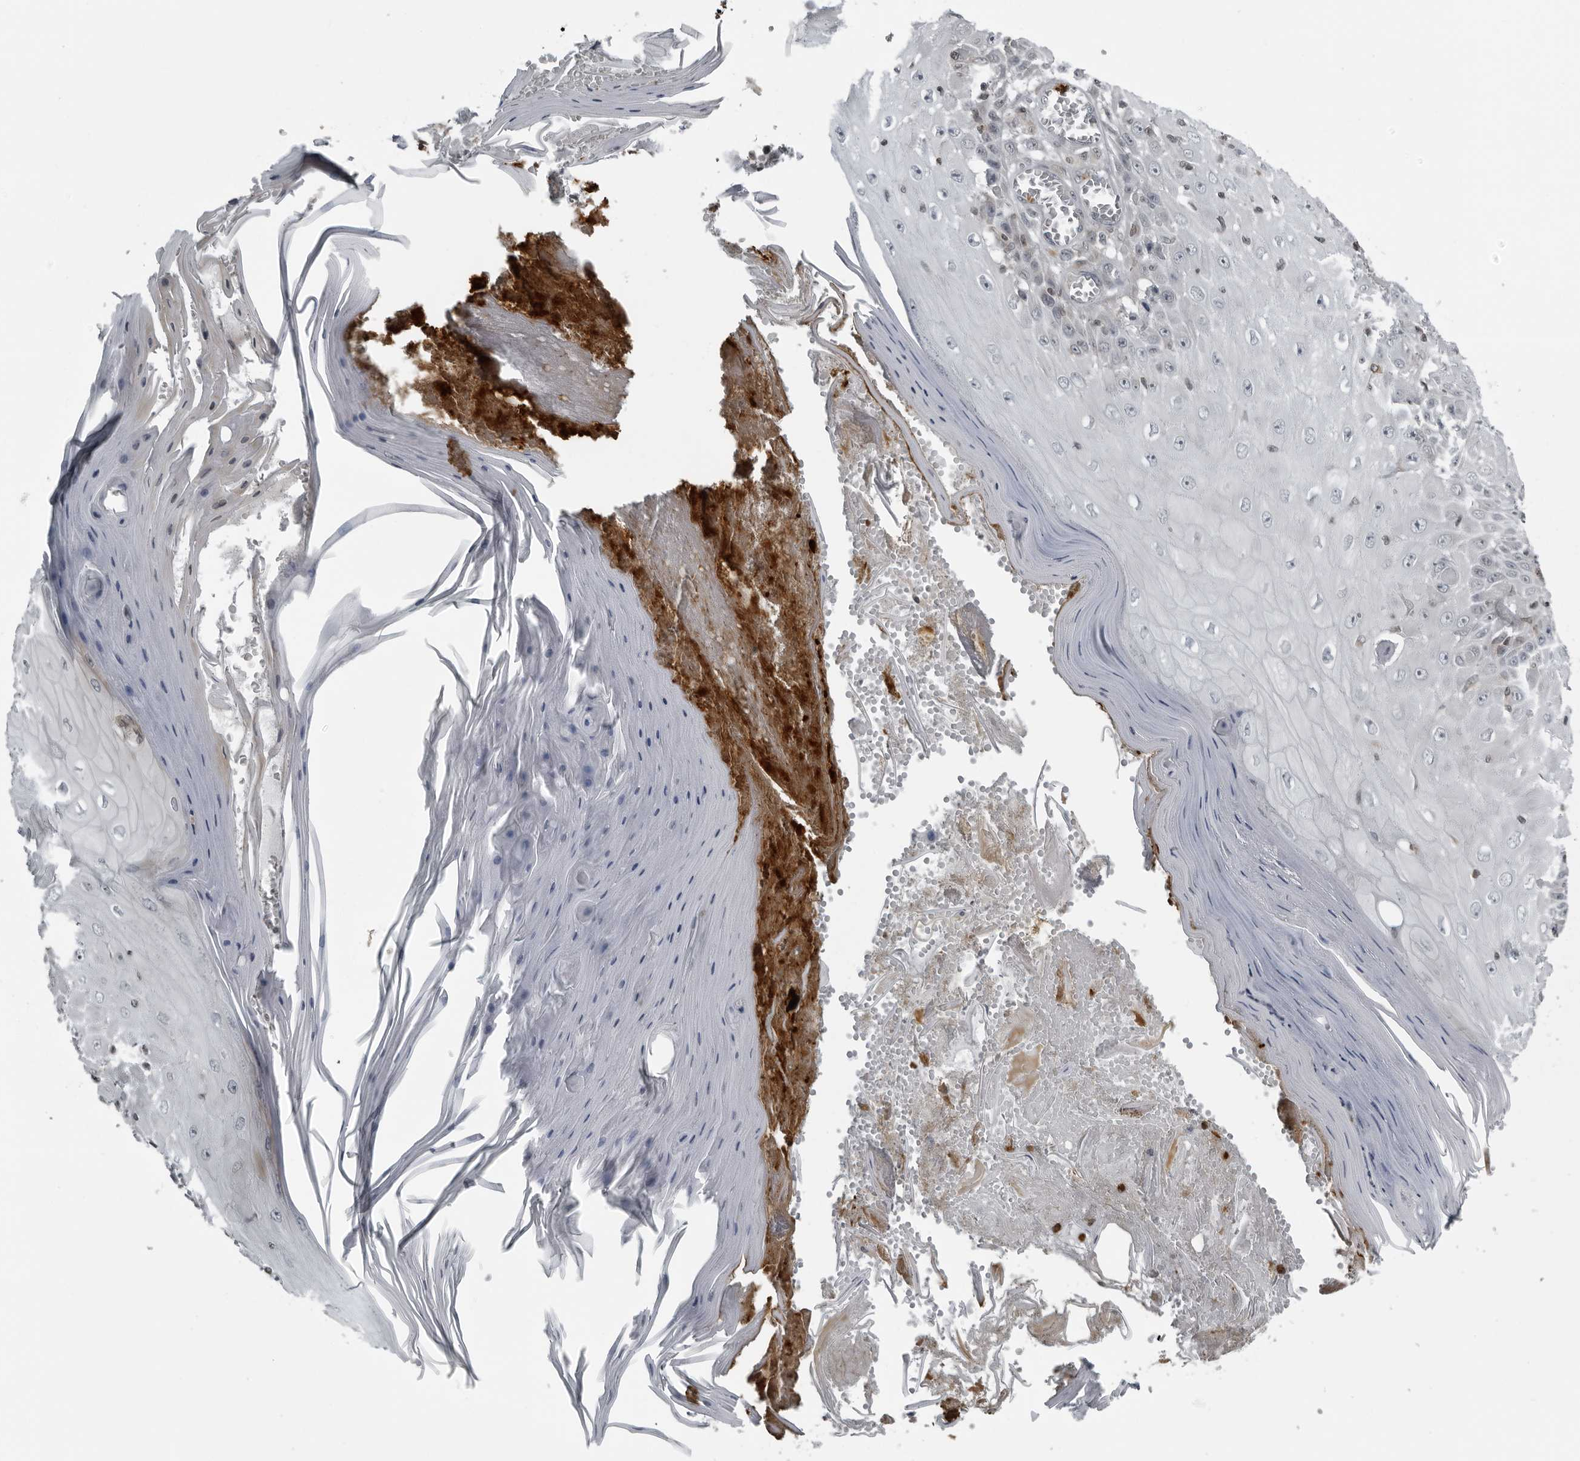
{"staining": {"intensity": "negative", "quantity": "none", "location": "none"}, "tissue": "skin cancer", "cell_type": "Tumor cells", "image_type": "cancer", "snomed": [{"axis": "morphology", "description": "Squamous cell carcinoma, NOS"}, {"axis": "topography", "description": "Skin"}], "caption": "Tumor cells show no significant positivity in squamous cell carcinoma (skin). (IHC, brightfield microscopy, high magnification).", "gene": "RTCA", "patient": {"sex": "female", "age": 73}}